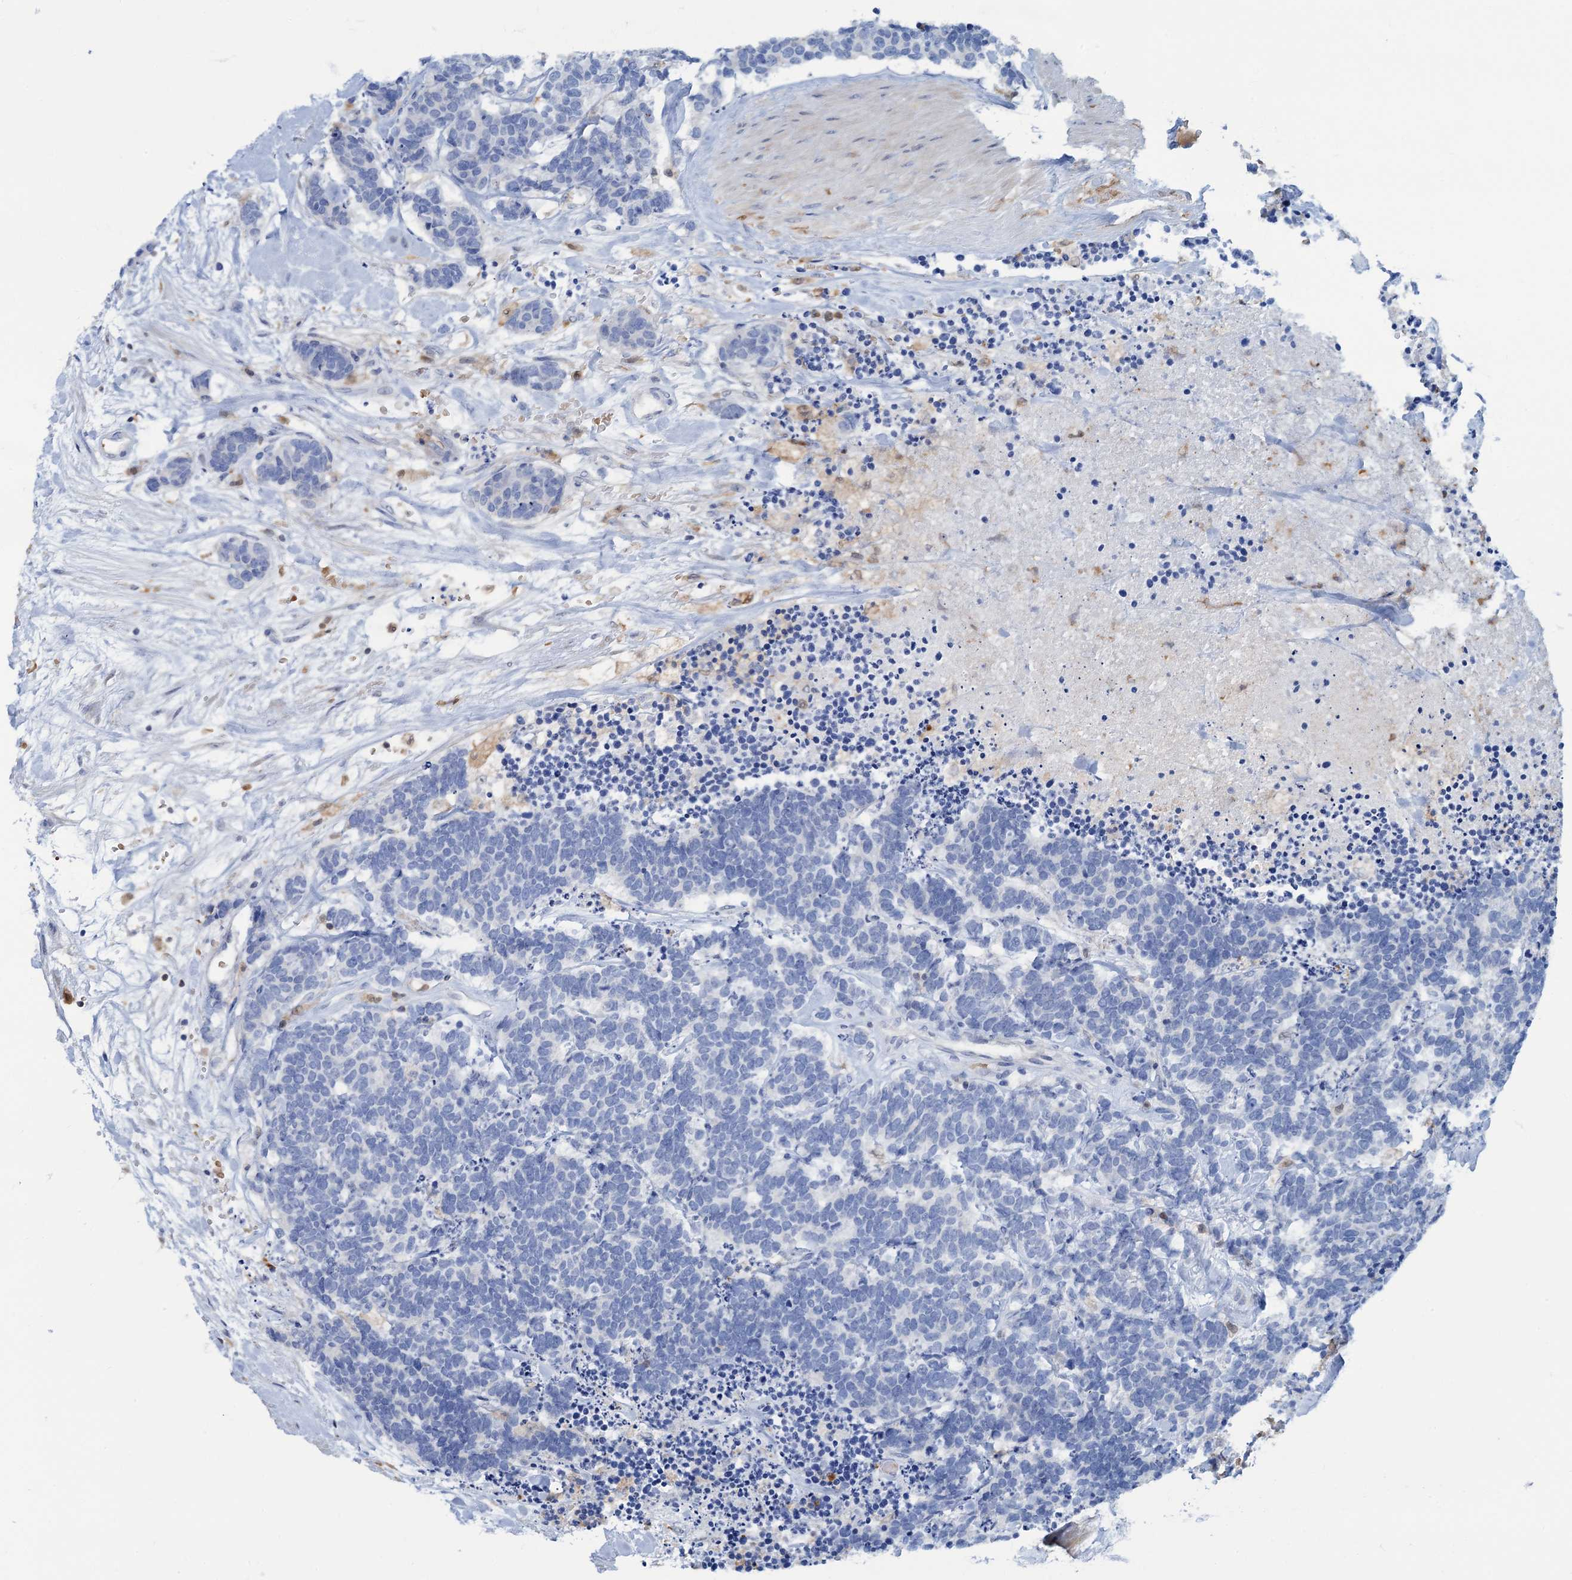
{"staining": {"intensity": "negative", "quantity": "none", "location": "none"}, "tissue": "carcinoid", "cell_type": "Tumor cells", "image_type": "cancer", "snomed": [{"axis": "morphology", "description": "Carcinoma, NOS"}, {"axis": "morphology", "description": "Carcinoid, malignant, NOS"}, {"axis": "topography", "description": "Urinary bladder"}], "caption": "Histopathology image shows no protein expression in tumor cells of carcinoma tissue.", "gene": "FAH", "patient": {"sex": "male", "age": 57}}